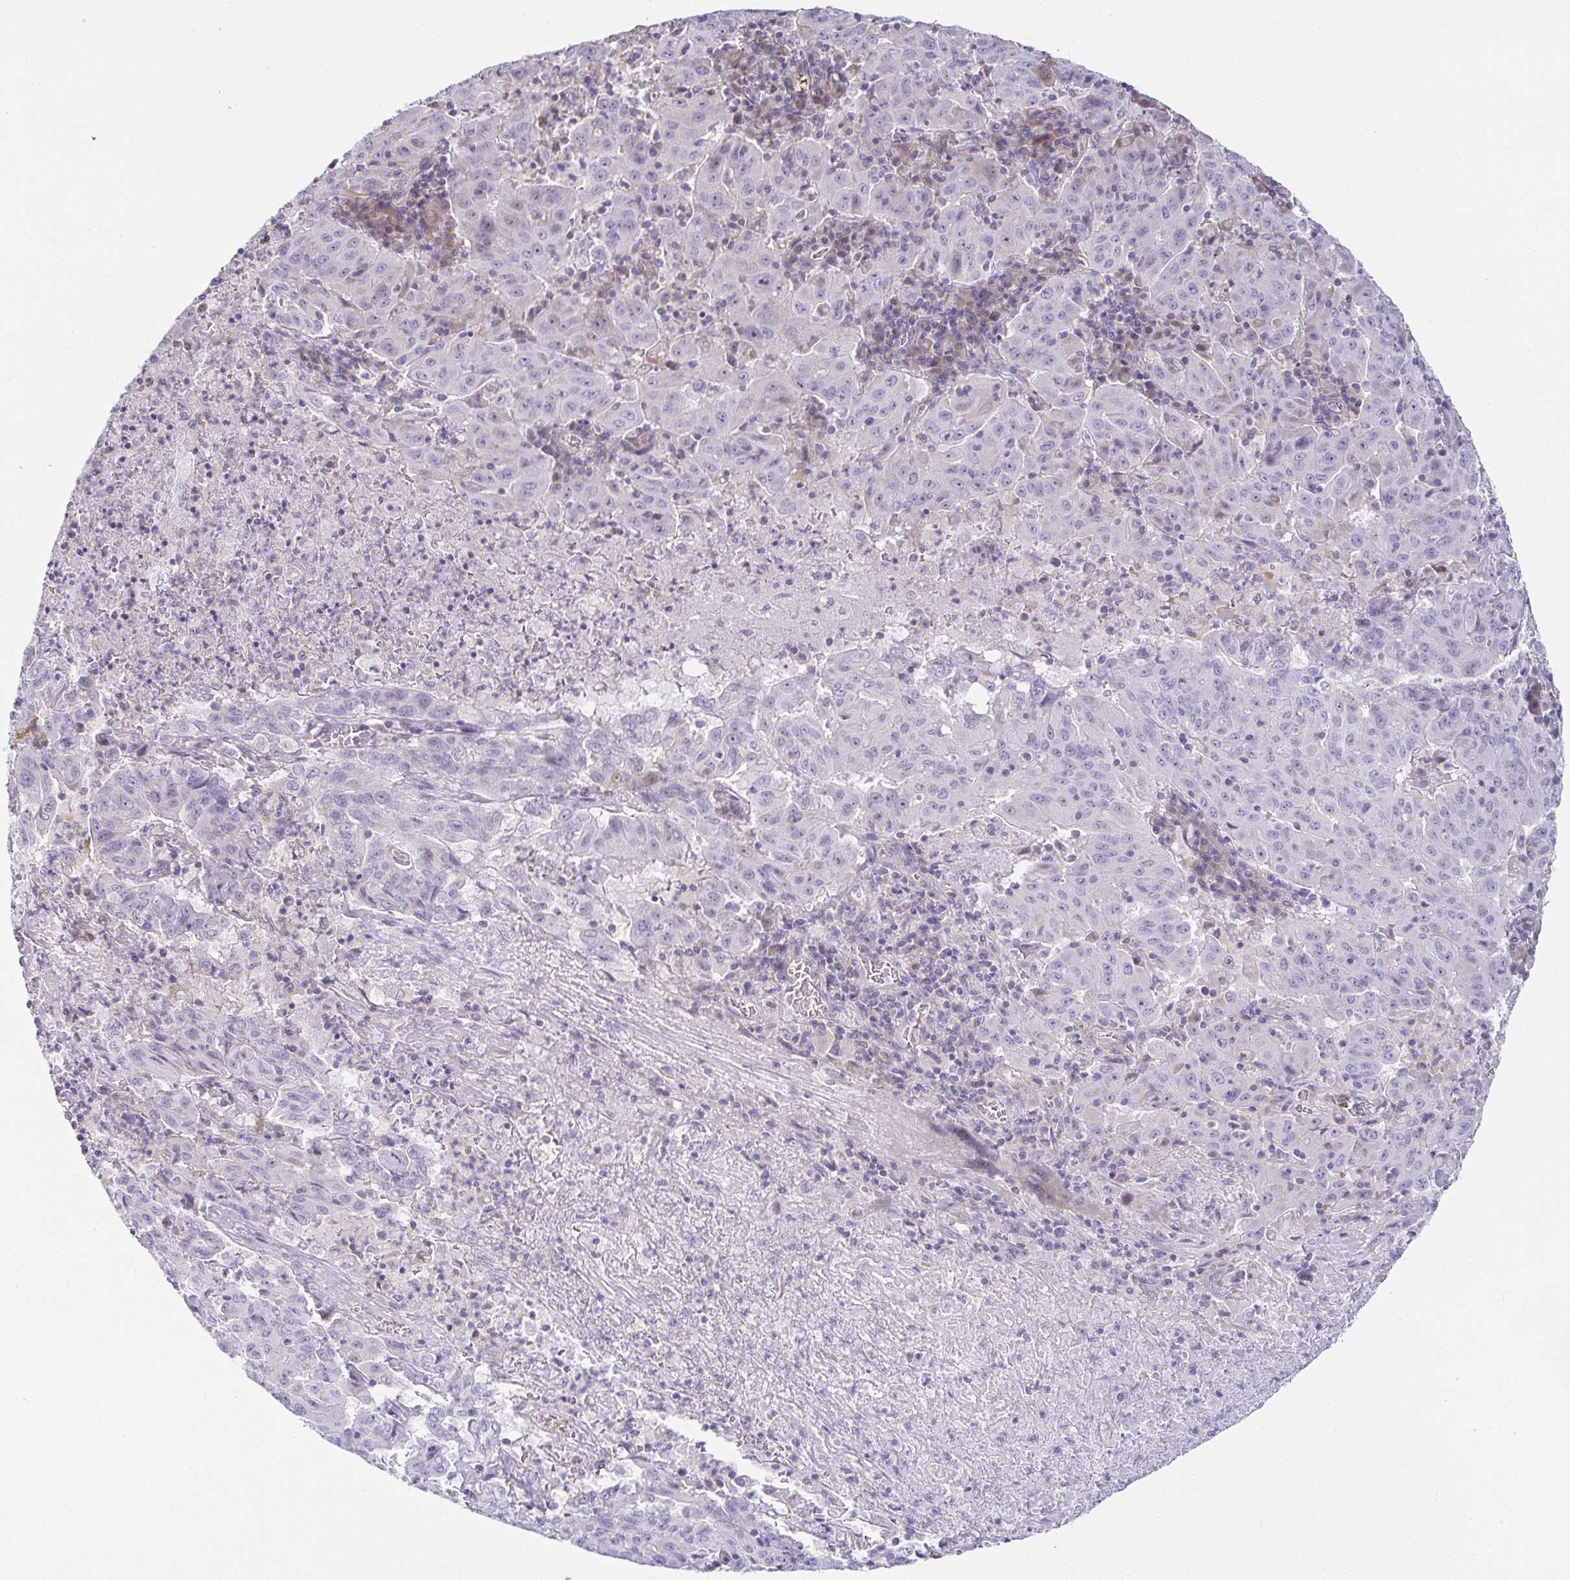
{"staining": {"intensity": "negative", "quantity": "none", "location": "none"}, "tissue": "pancreatic cancer", "cell_type": "Tumor cells", "image_type": "cancer", "snomed": [{"axis": "morphology", "description": "Adenocarcinoma, NOS"}, {"axis": "topography", "description": "Pancreas"}], "caption": "There is no significant staining in tumor cells of adenocarcinoma (pancreatic).", "gene": "FAM162B", "patient": {"sex": "male", "age": 63}}